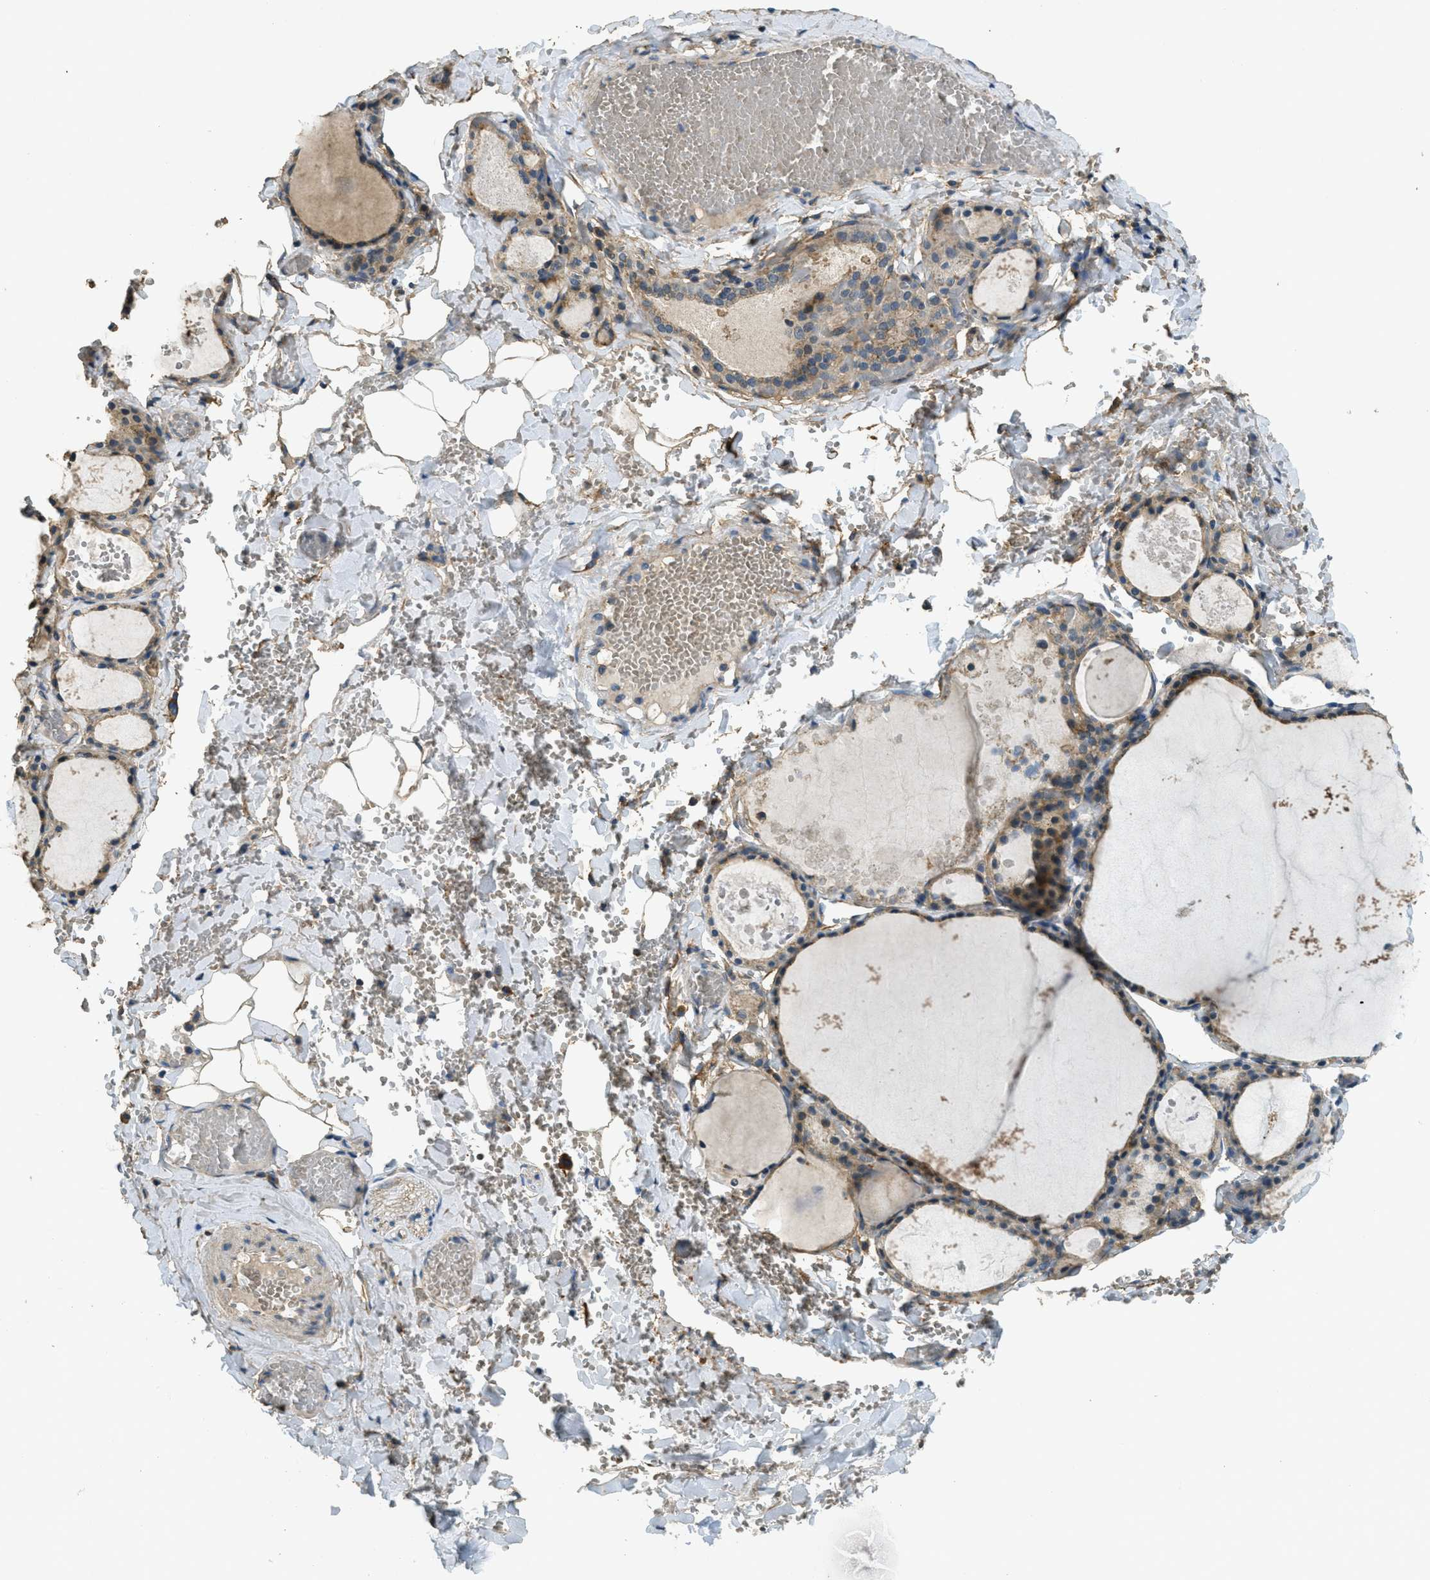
{"staining": {"intensity": "moderate", "quantity": "25%-75%", "location": "cytoplasmic/membranous"}, "tissue": "thyroid gland", "cell_type": "Glandular cells", "image_type": "normal", "snomed": [{"axis": "morphology", "description": "Normal tissue, NOS"}, {"axis": "topography", "description": "Thyroid gland"}], "caption": "Immunohistochemical staining of unremarkable thyroid gland displays medium levels of moderate cytoplasmic/membranous expression in about 25%-75% of glandular cells. The protein of interest is shown in brown color, while the nuclei are stained blue.", "gene": "CD276", "patient": {"sex": "male", "age": 56}}